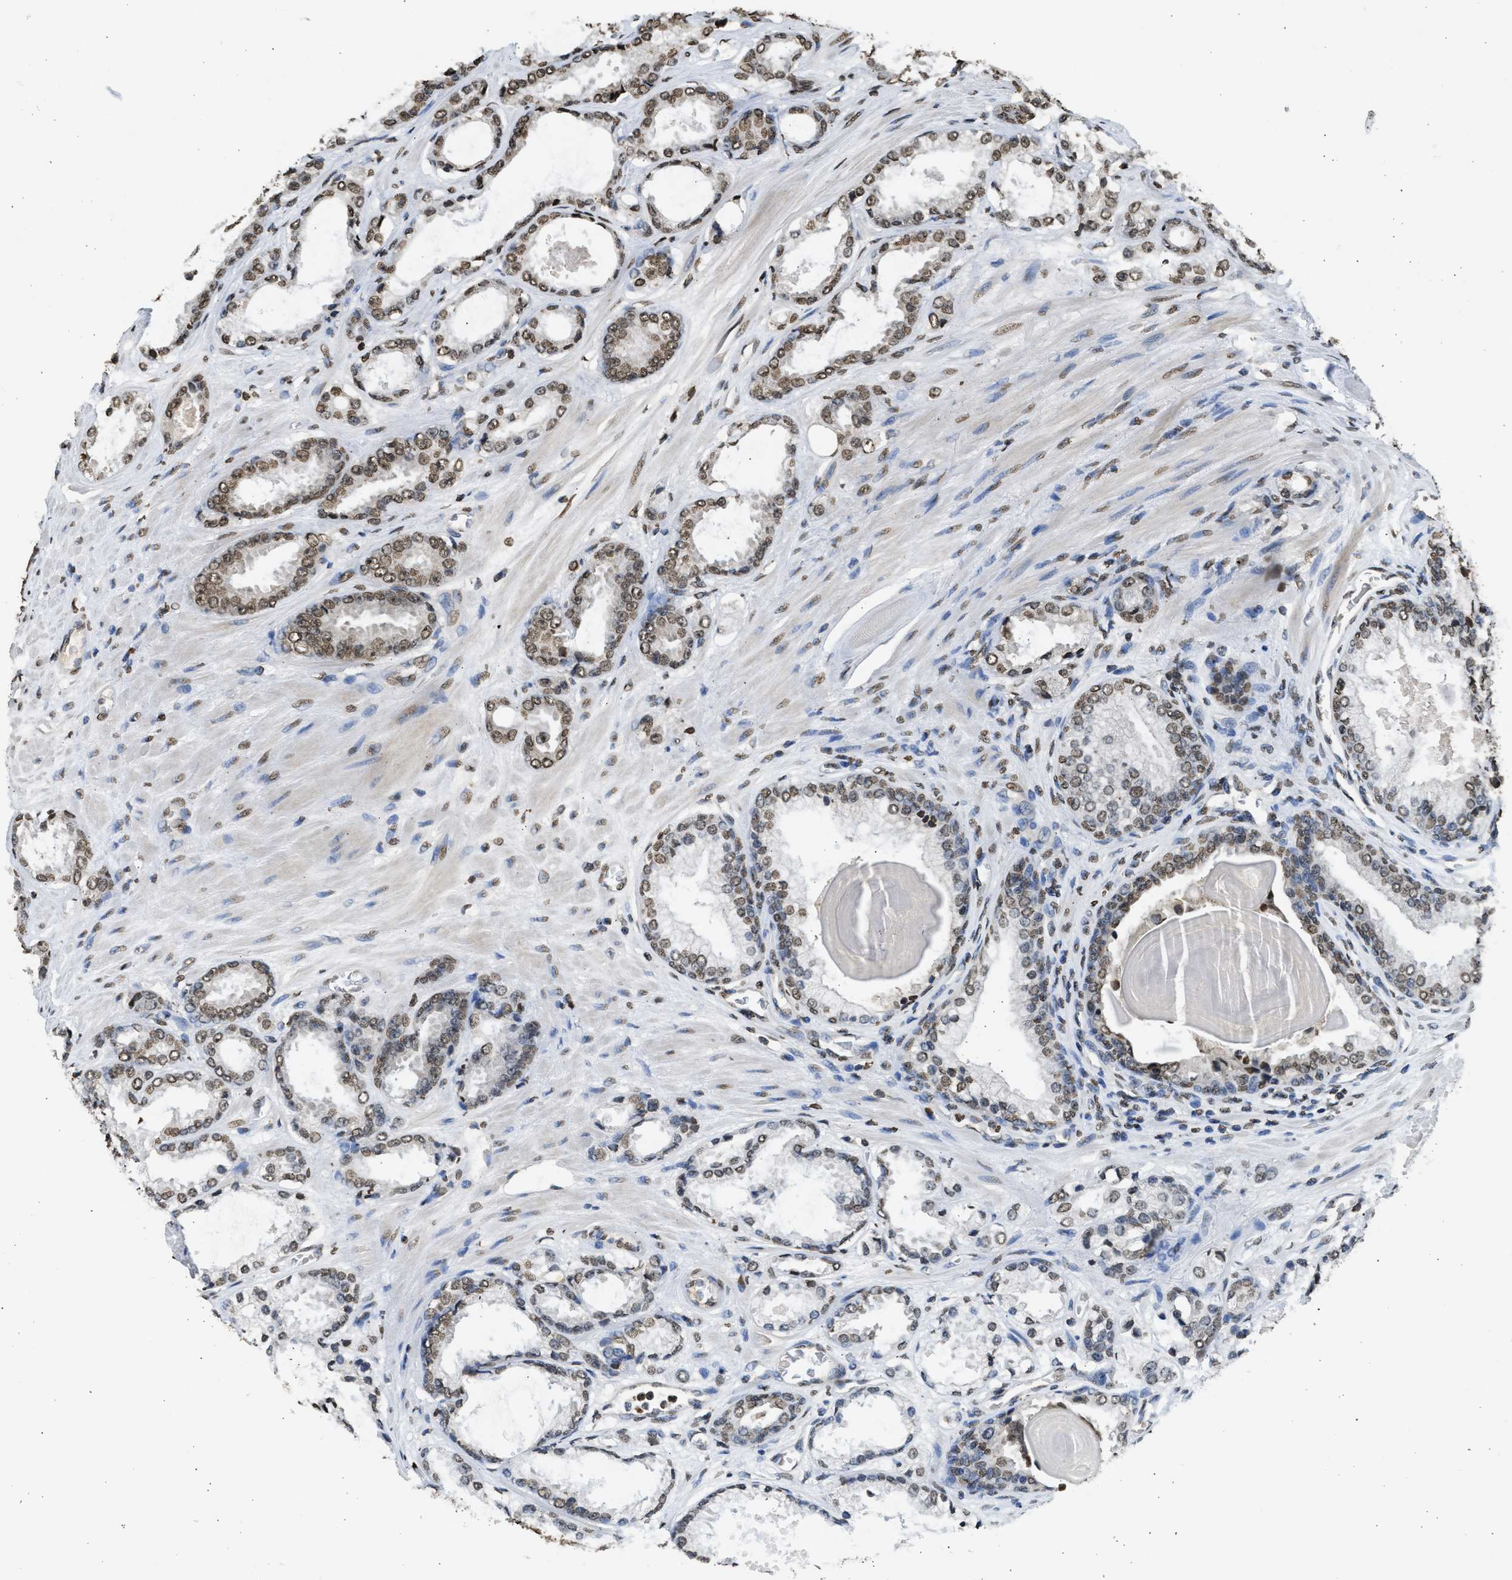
{"staining": {"intensity": "moderate", "quantity": ">75%", "location": "nuclear"}, "tissue": "prostate cancer", "cell_type": "Tumor cells", "image_type": "cancer", "snomed": [{"axis": "morphology", "description": "Adenocarcinoma, High grade"}, {"axis": "topography", "description": "Prostate"}], "caption": "Approximately >75% of tumor cells in prostate cancer (high-grade adenocarcinoma) display moderate nuclear protein positivity as visualized by brown immunohistochemical staining.", "gene": "RRAGC", "patient": {"sex": "male", "age": 65}}